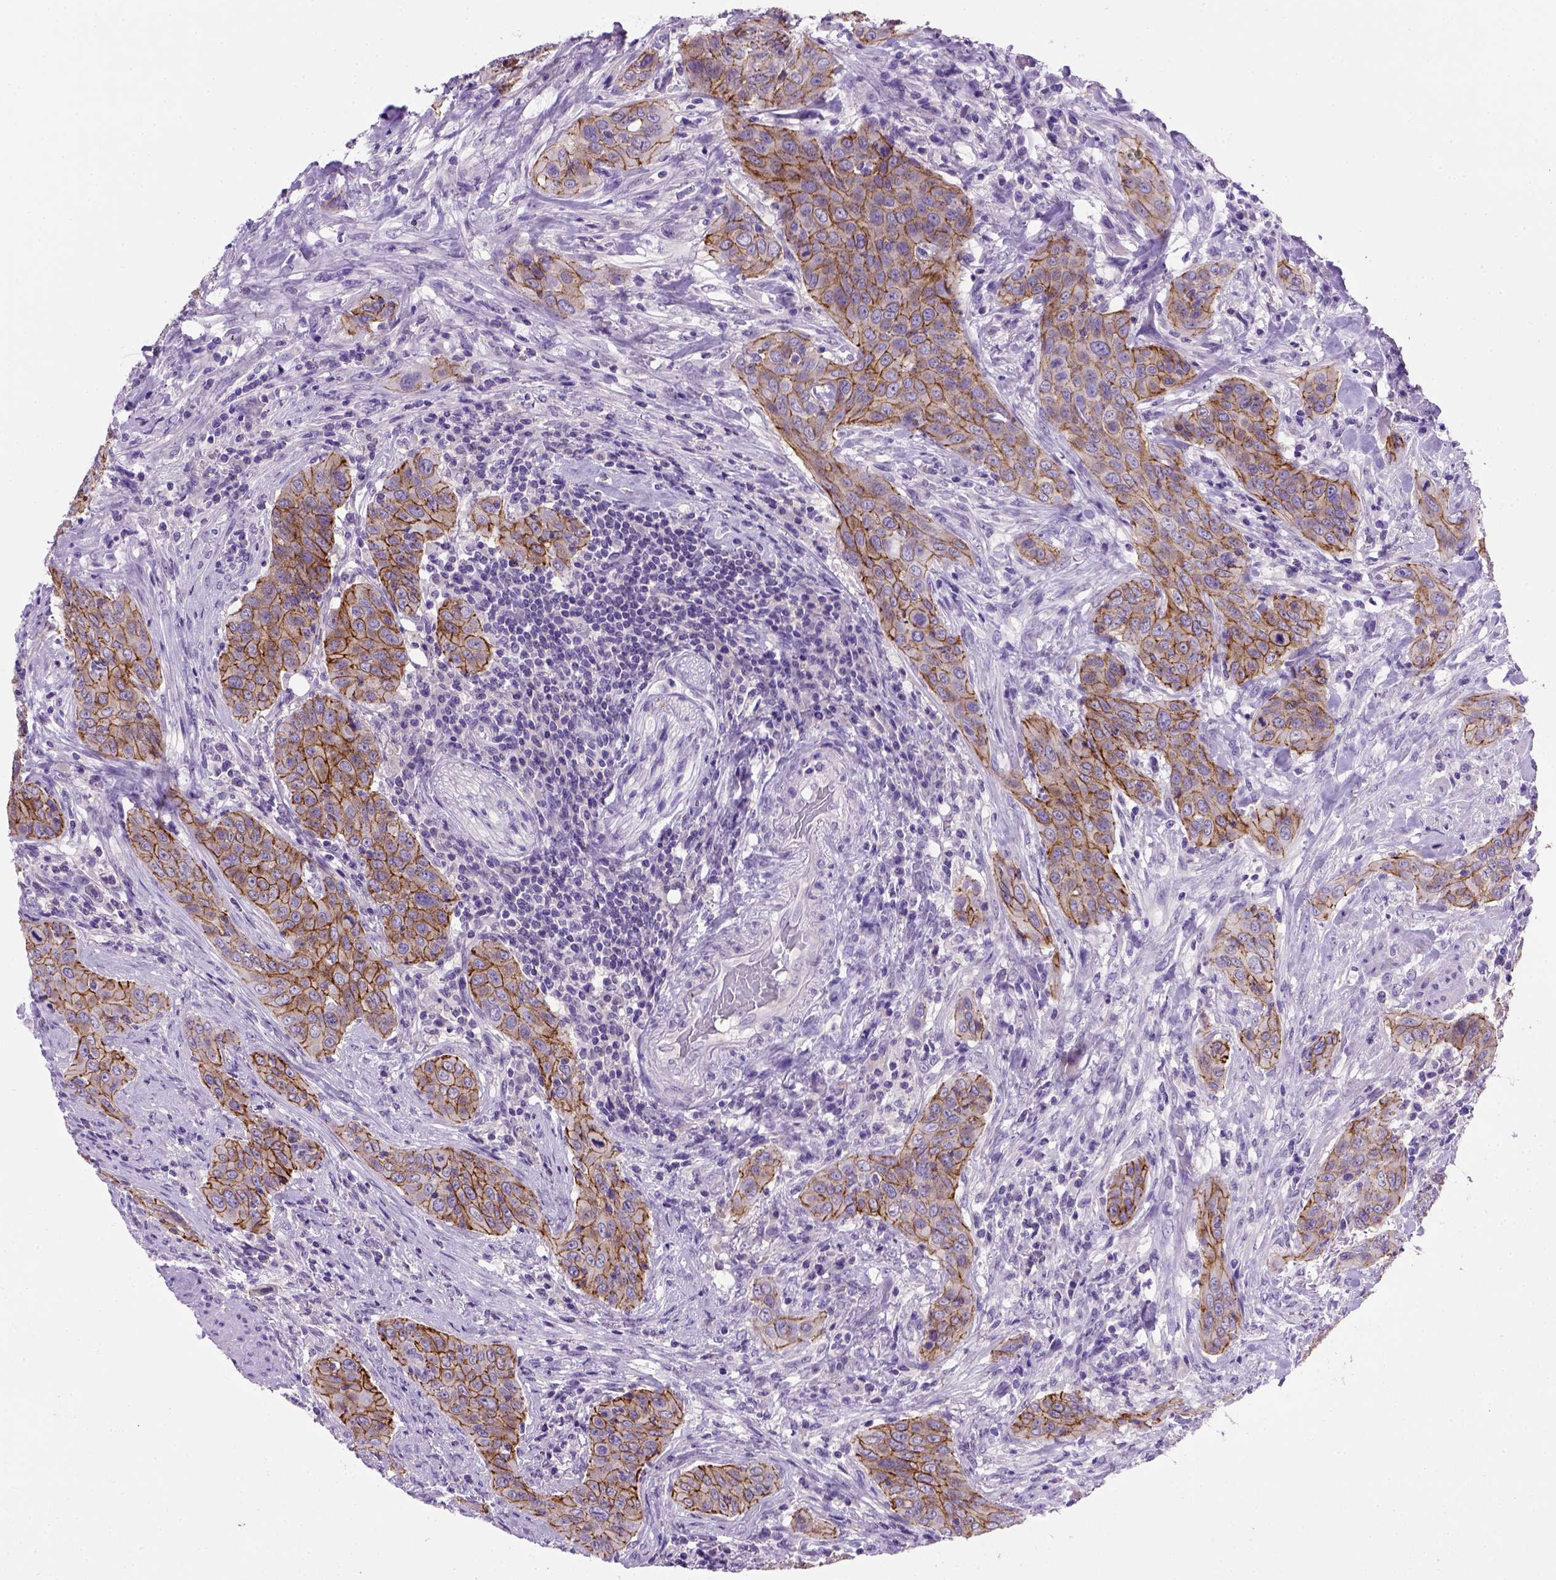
{"staining": {"intensity": "moderate", "quantity": ">75%", "location": "cytoplasmic/membranous"}, "tissue": "urothelial cancer", "cell_type": "Tumor cells", "image_type": "cancer", "snomed": [{"axis": "morphology", "description": "Urothelial carcinoma, High grade"}, {"axis": "topography", "description": "Urinary bladder"}], "caption": "DAB (3,3'-diaminobenzidine) immunohistochemical staining of urothelial cancer displays moderate cytoplasmic/membranous protein staining in about >75% of tumor cells. (DAB (3,3'-diaminobenzidine) IHC with brightfield microscopy, high magnification).", "gene": "CDH1", "patient": {"sex": "male", "age": 82}}